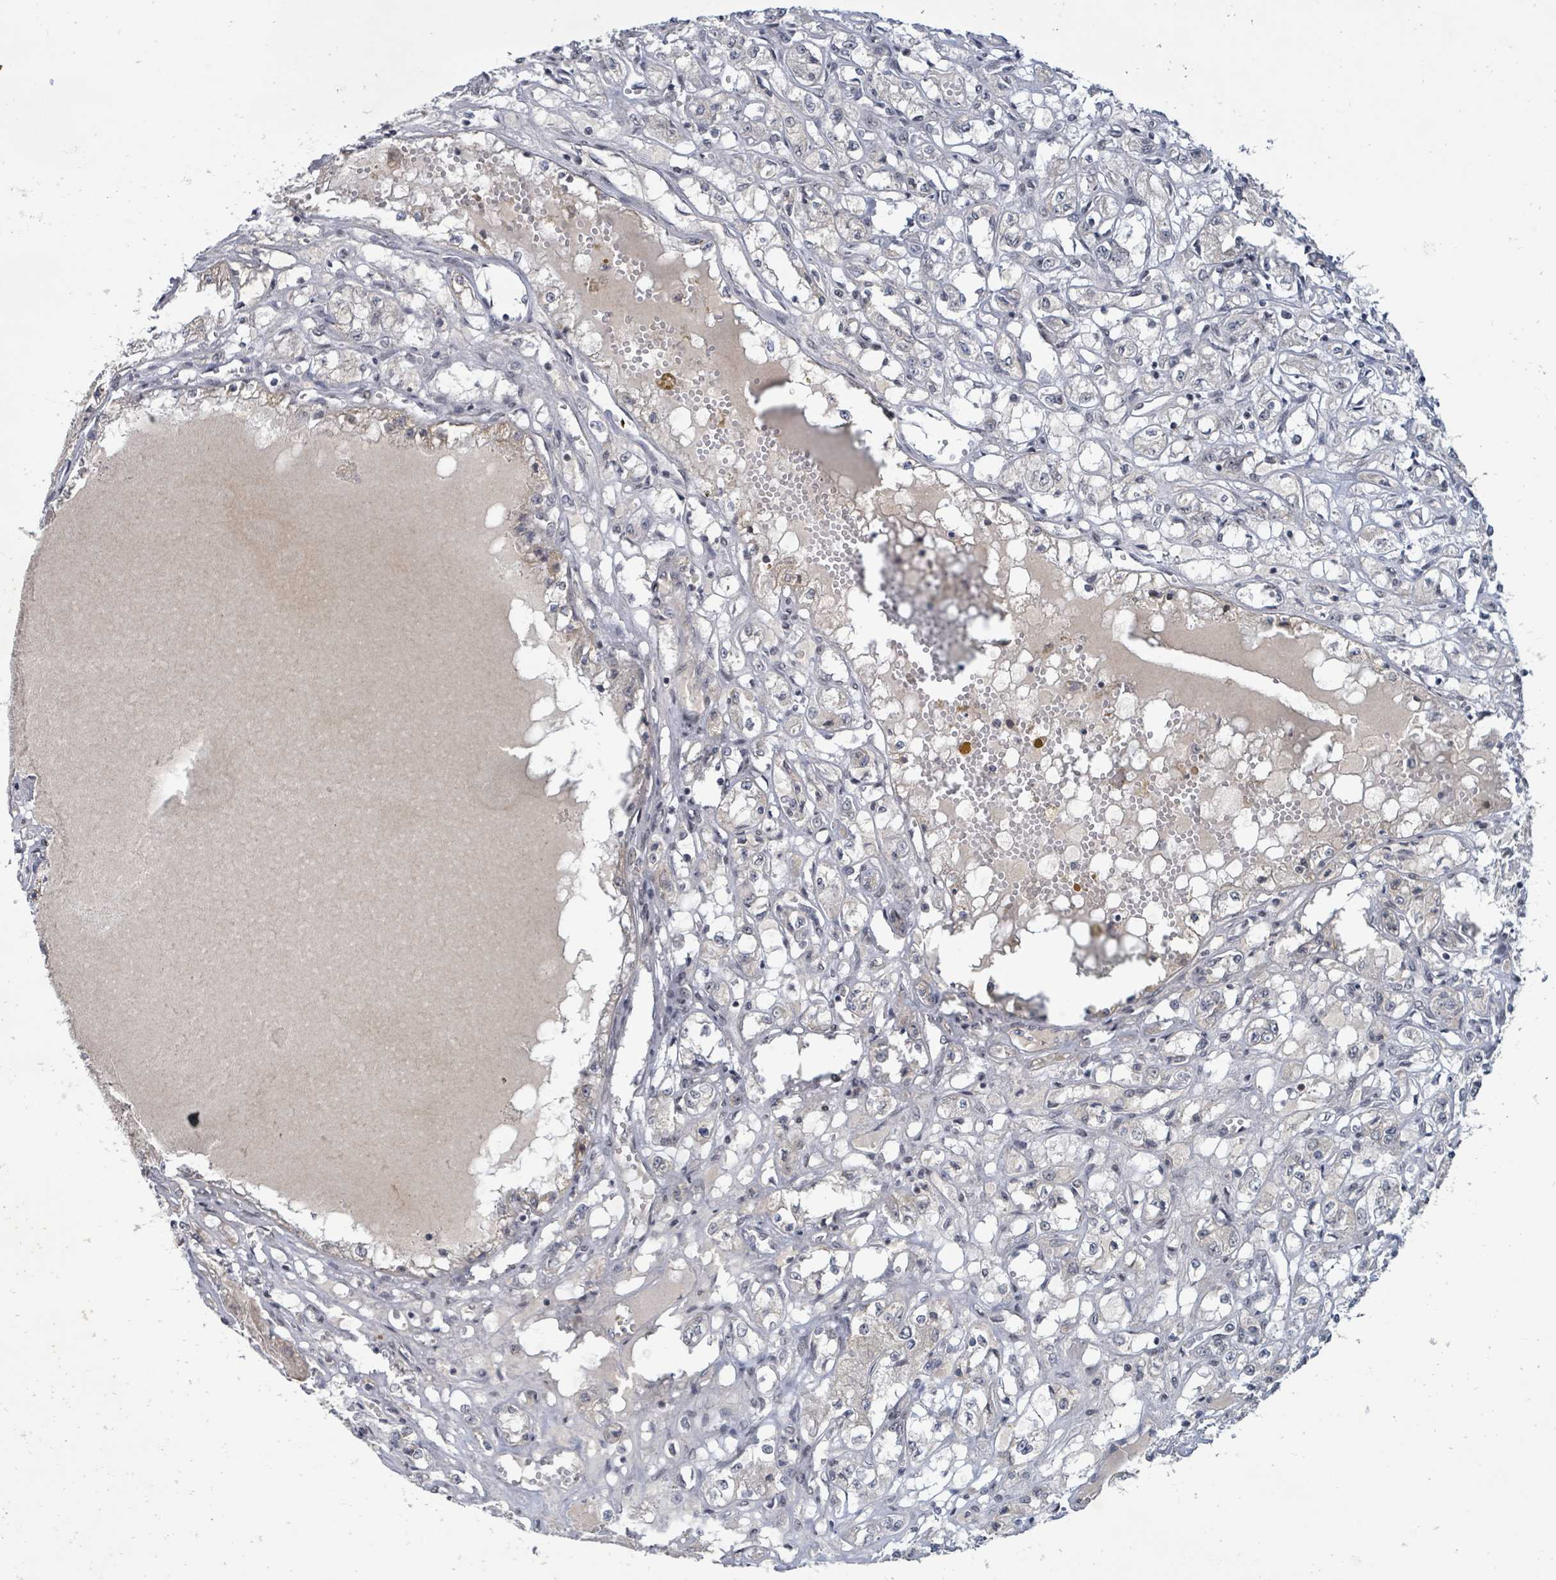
{"staining": {"intensity": "negative", "quantity": "none", "location": "none"}, "tissue": "renal cancer", "cell_type": "Tumor cells", "image_type": "cancer", "snomed": [{"axis": "morphology", "description": "Adenocarcinoma, NOS"}, {"axis": "topography", "description": "Kidney"}], "caption": "Tumor cells are negative for brown protein staining in renal cancer (adenocarcinoma). Brightfield microscopy of immunohistochemistry (IHC) stained with DAB (brown) and hematoxylin (blue), captured at high magnification.", "gene": "BANP", "patient": {"sex": "male", "age": 56}}